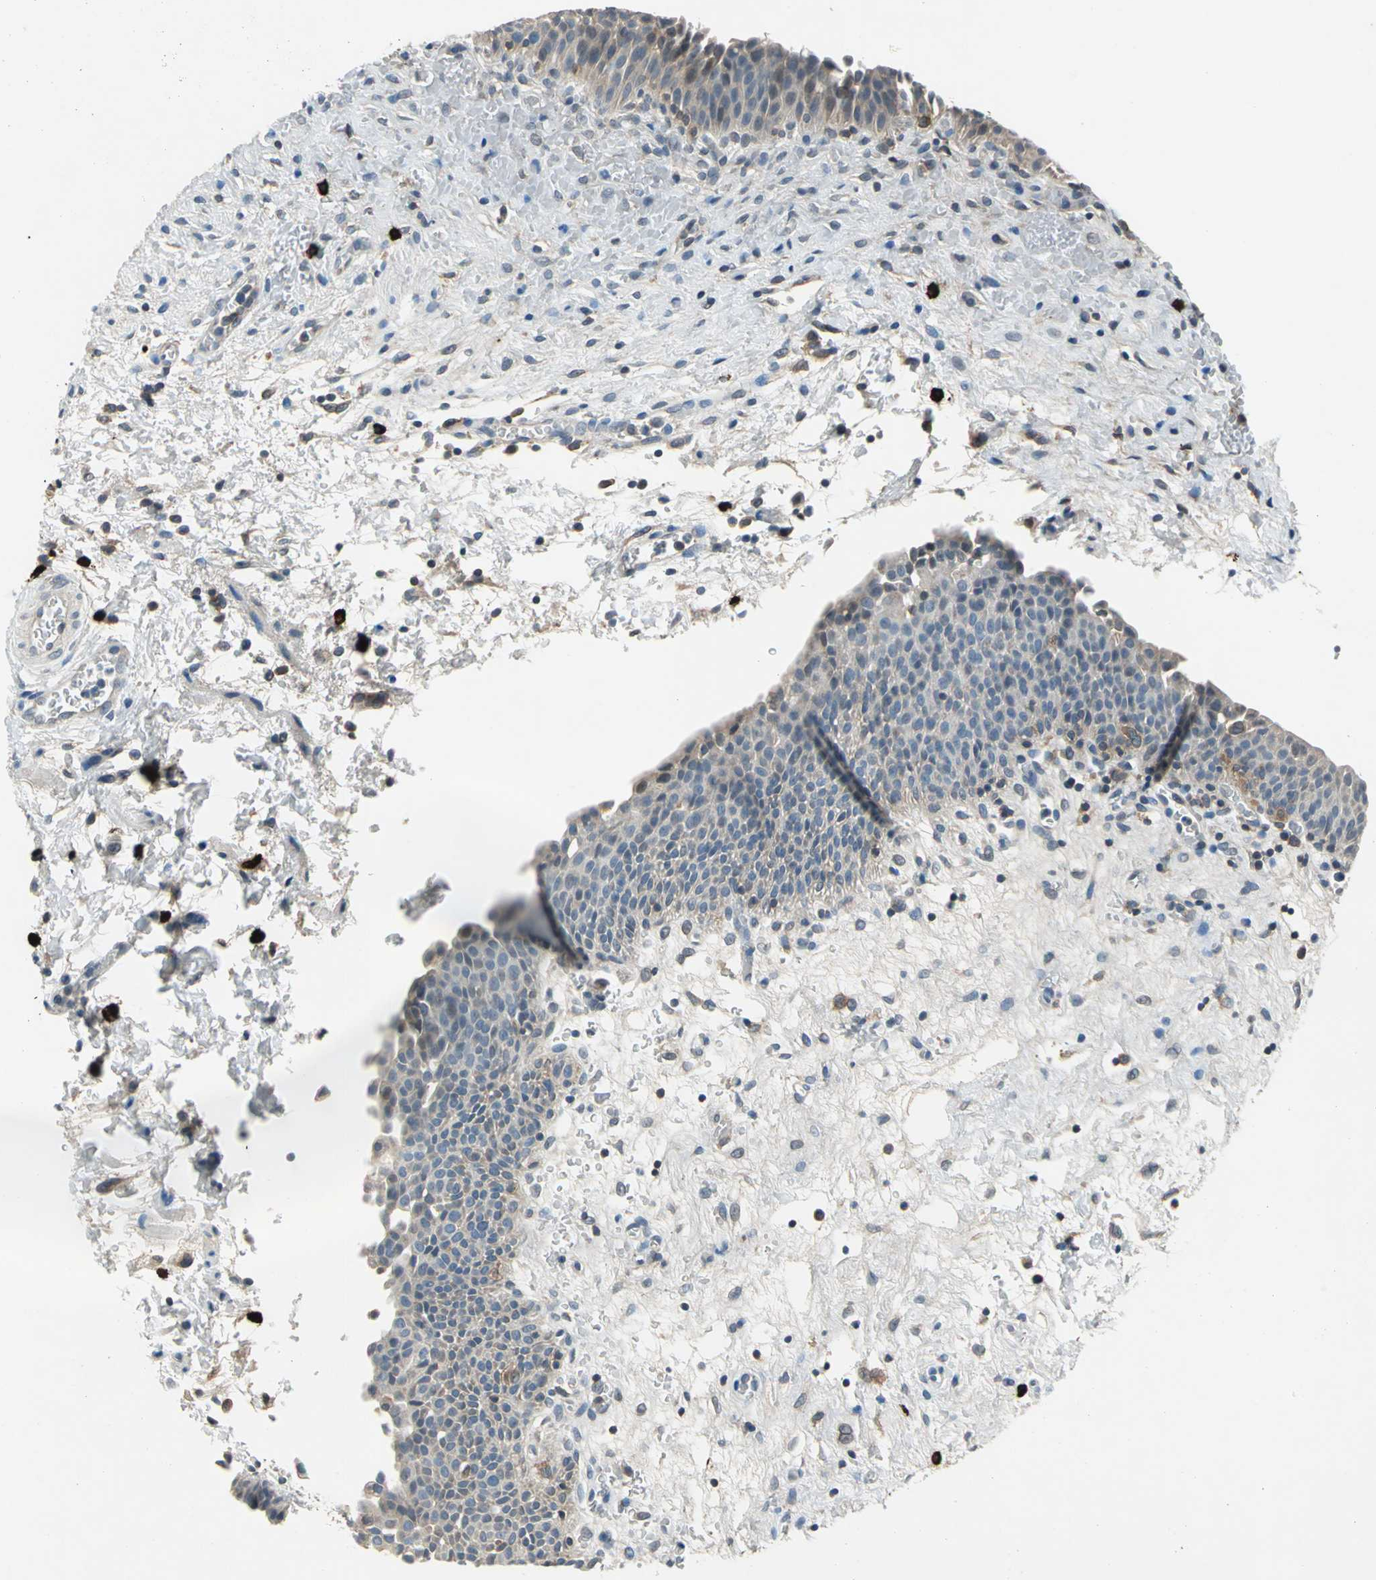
{"staining": {"intensity": "weak", "quantity": ">75%", "location": "cytoplasmic/membranous"}, "tissue": "urinary bladder", "cell_type": "Urothelial cells", "image_type": "normal", "snomed": [{"axis": "morphology", "description": "Normal tissue, NOS"}, {"axis": "morphology", "description": "Dysplasia, NOS"}, {"axis": "topography", "description": "Urinary bladder"}], "caption": "The image reveals a brown stain indicating the presence of a protein in the cytoplasmic/membranous of urothelial cells in urinary bladder. (DAB (3,3'-diaminobenzidine) = brown stain, brightfield microscopy at high magnification).", "gene": "SLC19A2", "patient": {"sex": "male", "age": 35}}